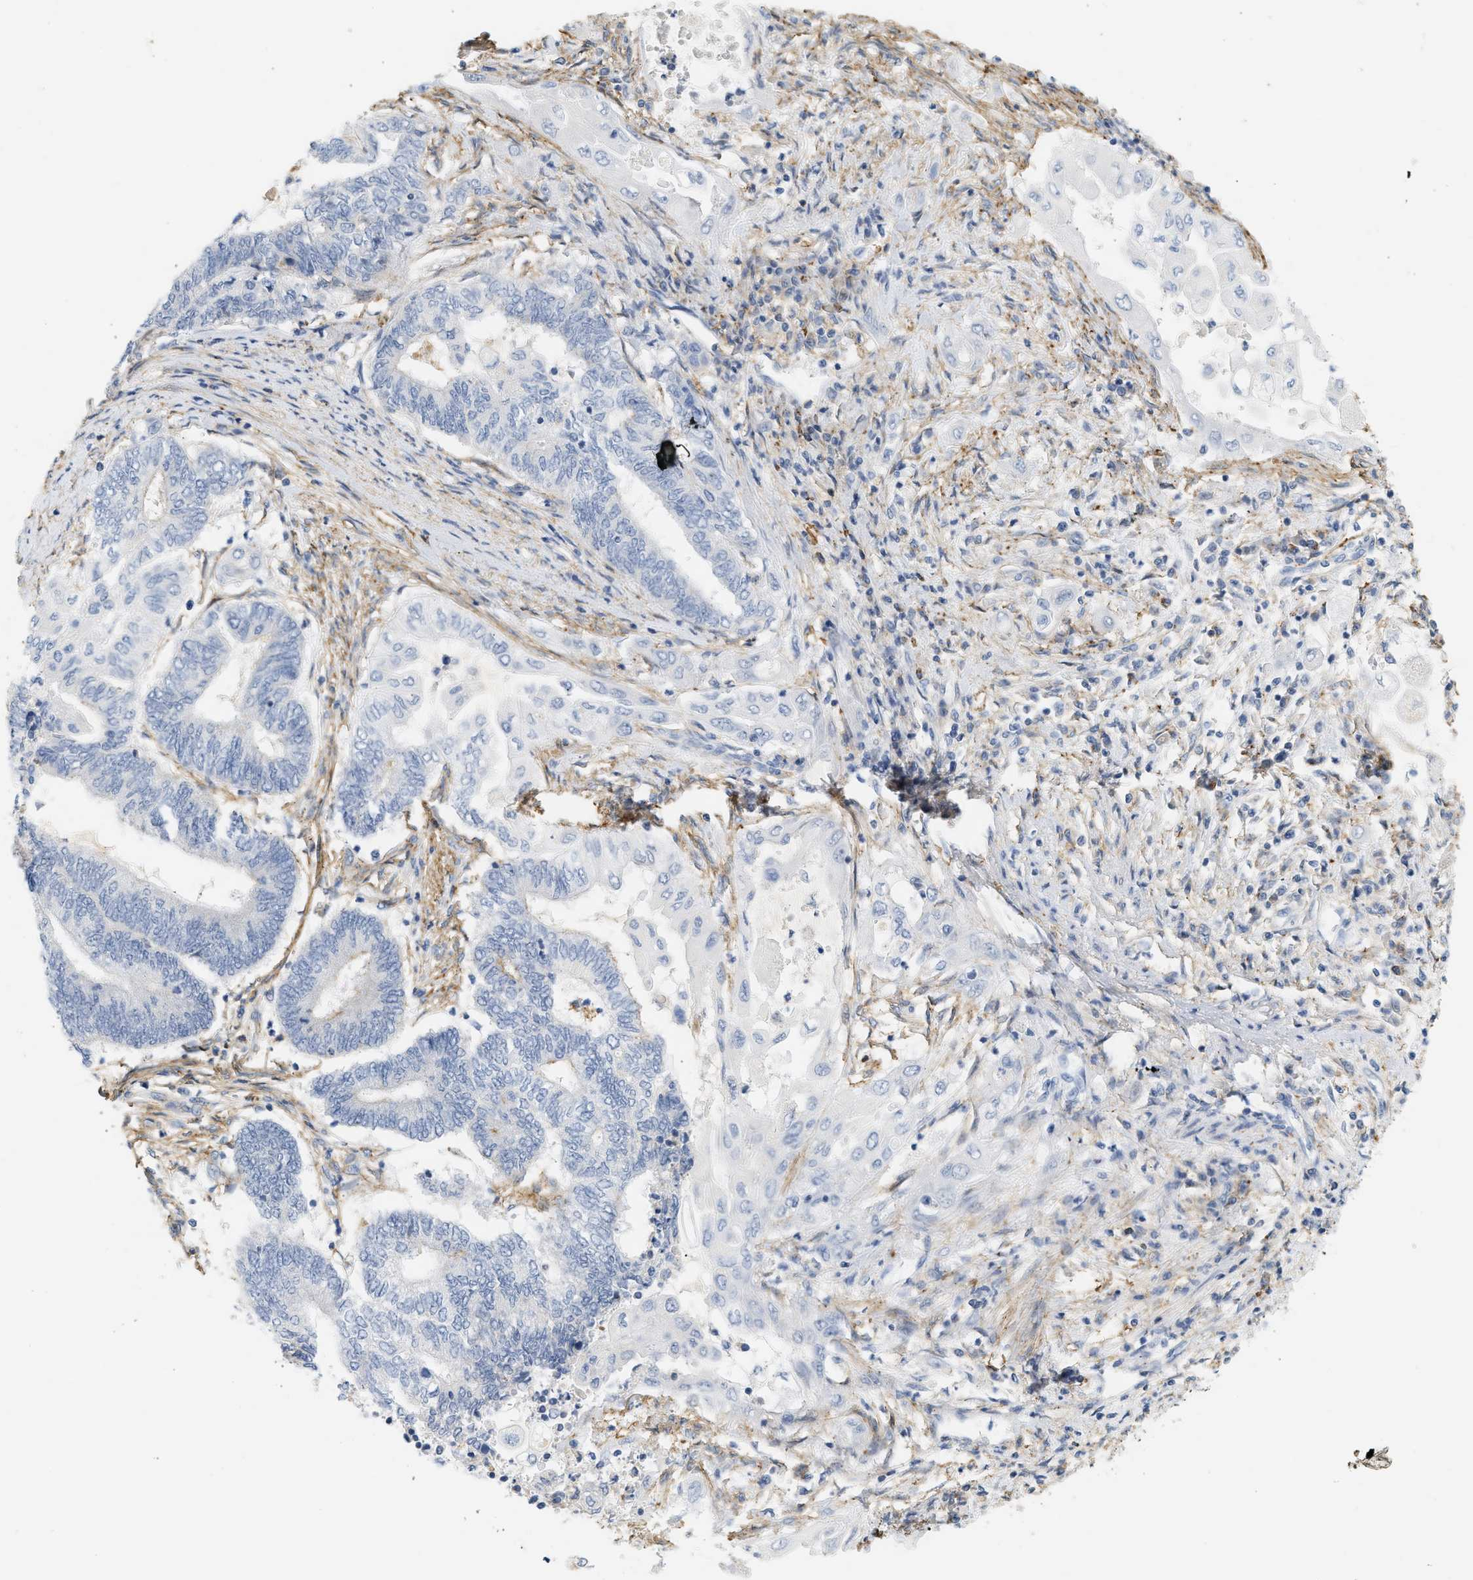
{"staining": {"intensity": "negative", "quantity": "none", "location": "none"}, "tissue": "endometrial cancer", "cell_type": "Tumor cells", "image_type": "cancer", "snomed": [{"axis": "morphology", "description": "Adenocarcinoma, NOS"}, {"axis": "topography", "description": "Uterus"}, {"axis": "topography", "description": "Endometrium"}], "caption": "Immunohistochemistry (IHC) photomicrograph of endometrial cancer (adenocarcinoma) stained for a protein (brown), which shows no expression in tumor cells.", "gene": "BVES", "patient": {"sex": "female", "age": 70}}